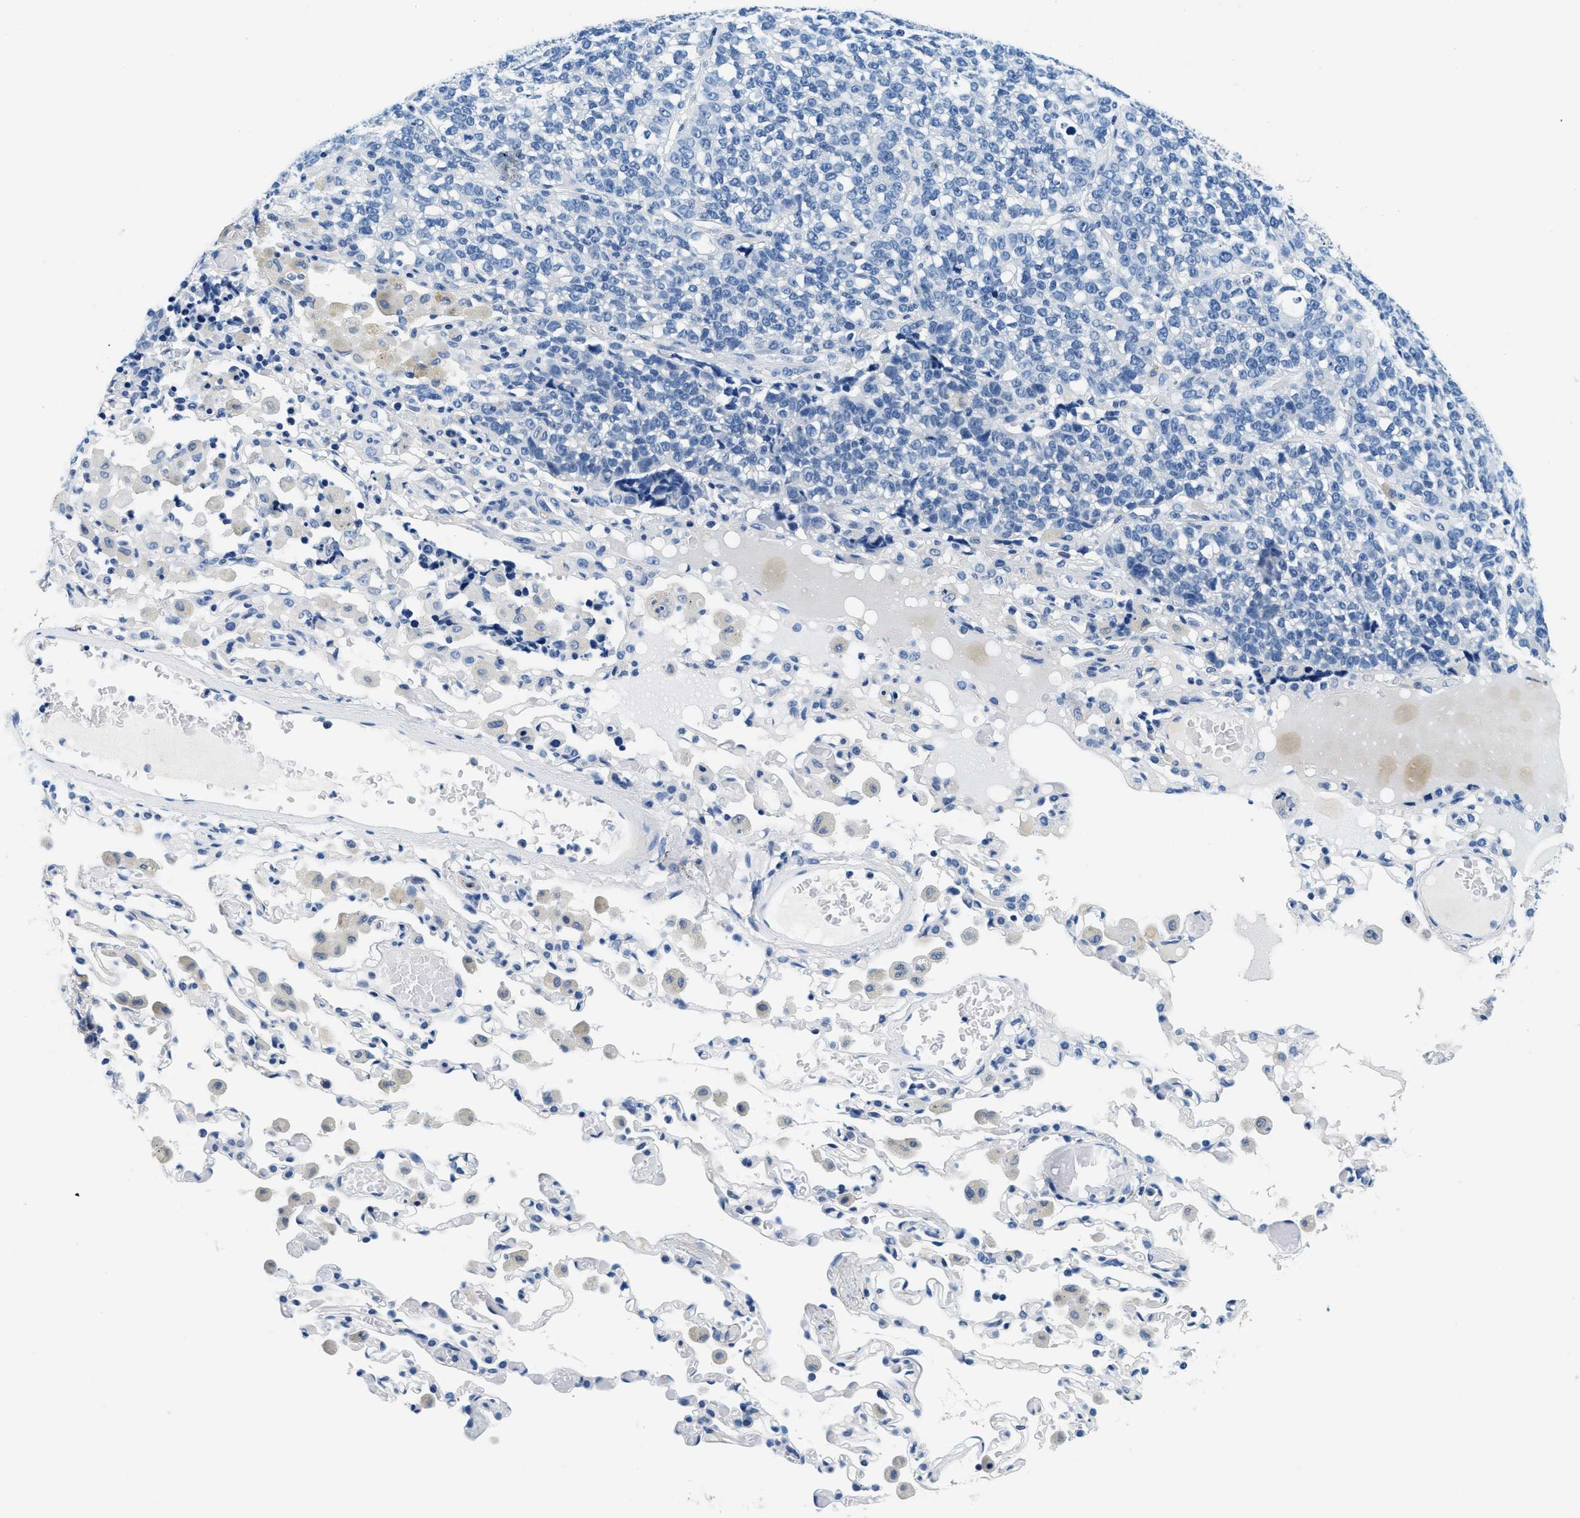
{"staining": {"intensity": "negative", "quantity": "none", "location": "none"}, "tissue": "lung cancer", "cell_type": "Tumor cells", "image_type": "cancer", "snomed": [{"axis": "morphology", "description": "Adenocarcinoma, NOS"}, {"axis": "topography", "description": "Lung"}], "caption": "DAB (3,3'-diaminobenzidine) immunohistochemical staining of human lung cancer (adenocarcinoma) exhibits no significant staining in tumor cells. (DAB (3,3'-diaminobenzidine) immunohistochemistry (IHC), high magnification).", "gene": "GSTM3", "patient": {"sex": "male", "age": 49}}